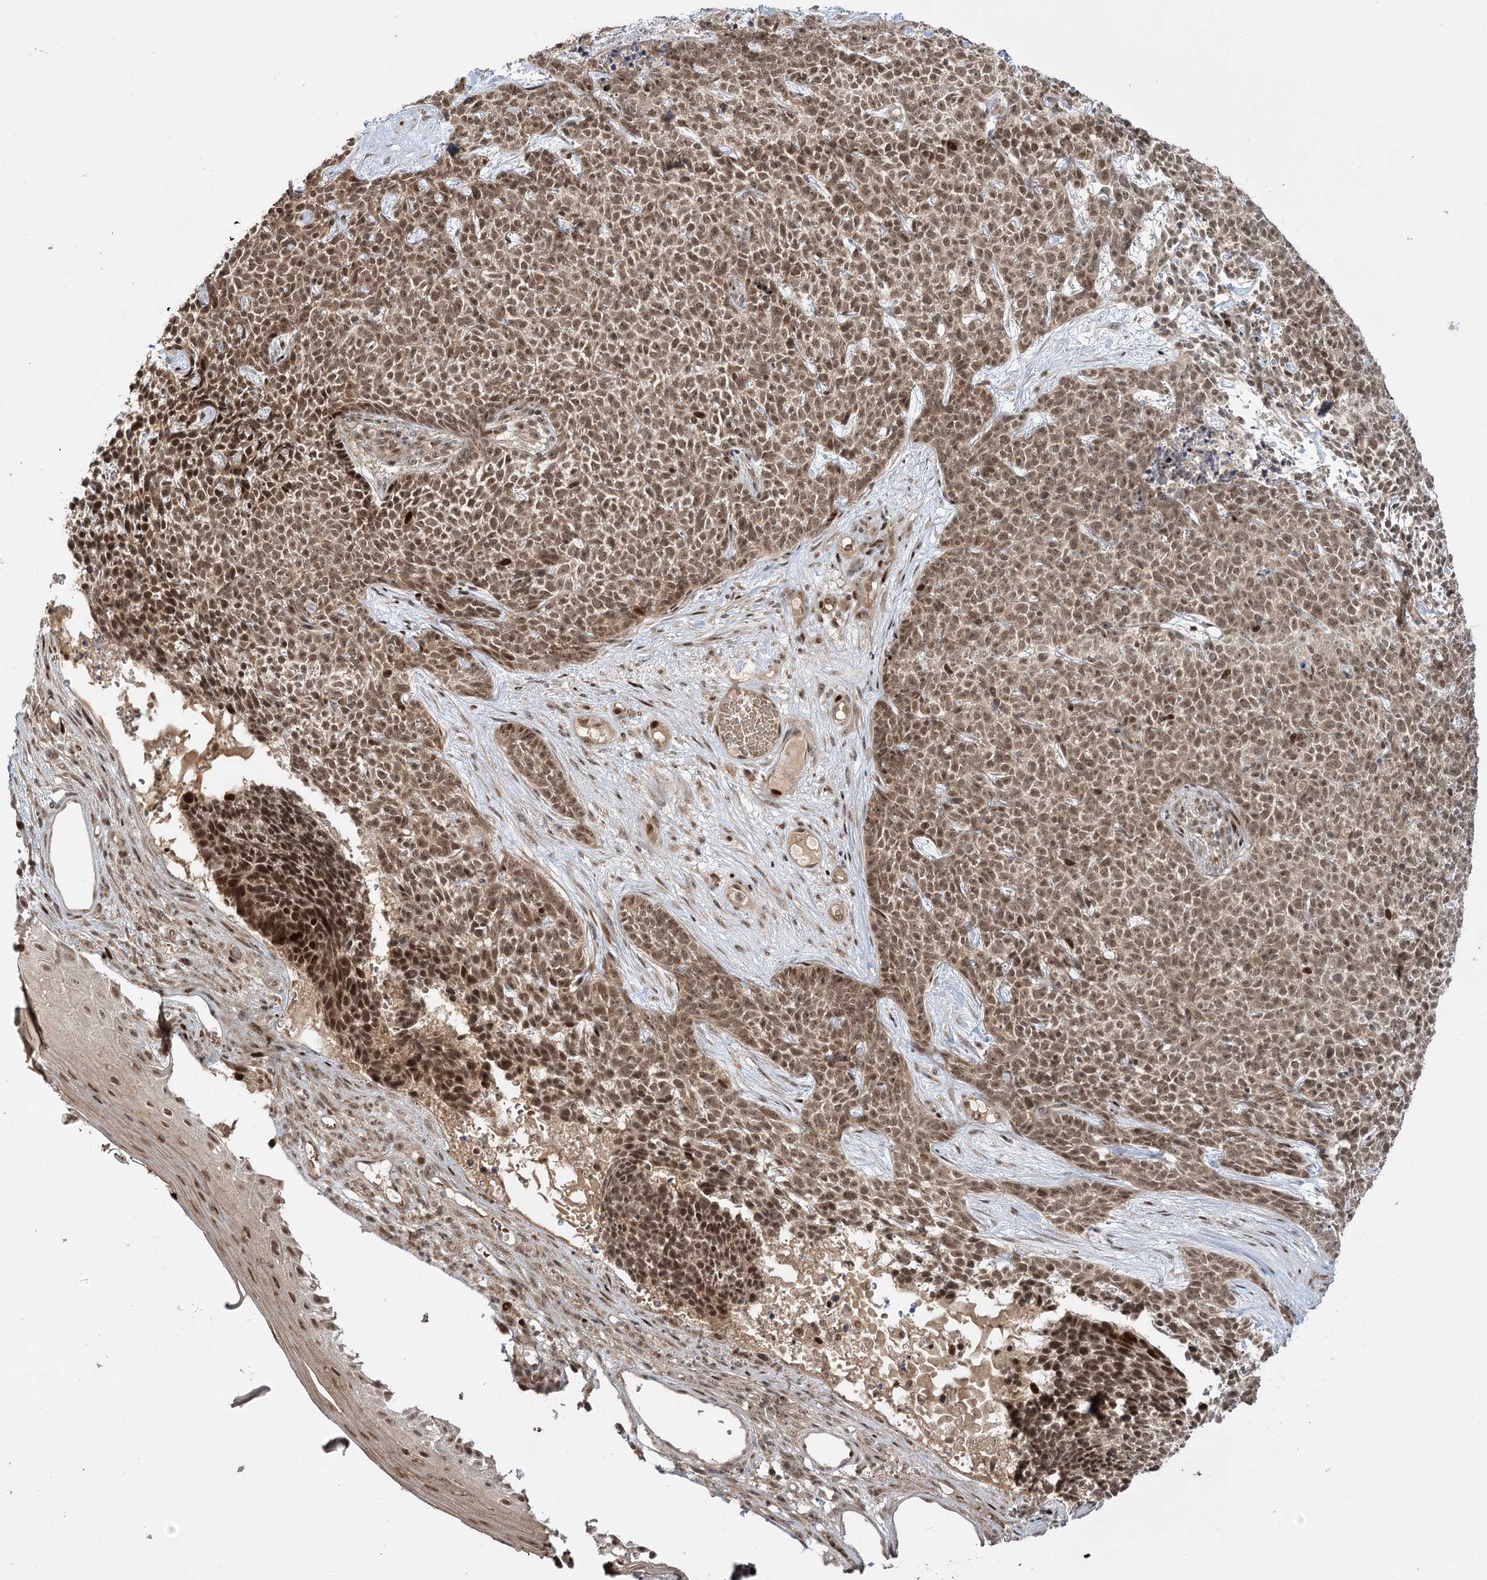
{"staining": {"intensity": "moderate", "quantity": ">75%", "location": "nuclear"}, "tissue": "skin cancer", "cell_type": "Tumor cells", "image_type": "cancer", "snomed": [{"axis": "morphology", "description": "Basal cell carcinoma"}, {"axis": "topography", "description": "Skin"}], "caption": "Immunohistochemistry (IHC) (DAB) staining of skin basal cell carcinoma shows moderate nuclear protein positivity in about >75% of tumor cells.", "gene": "HELQ", "patient": {"sex": "female", "age": 84}}